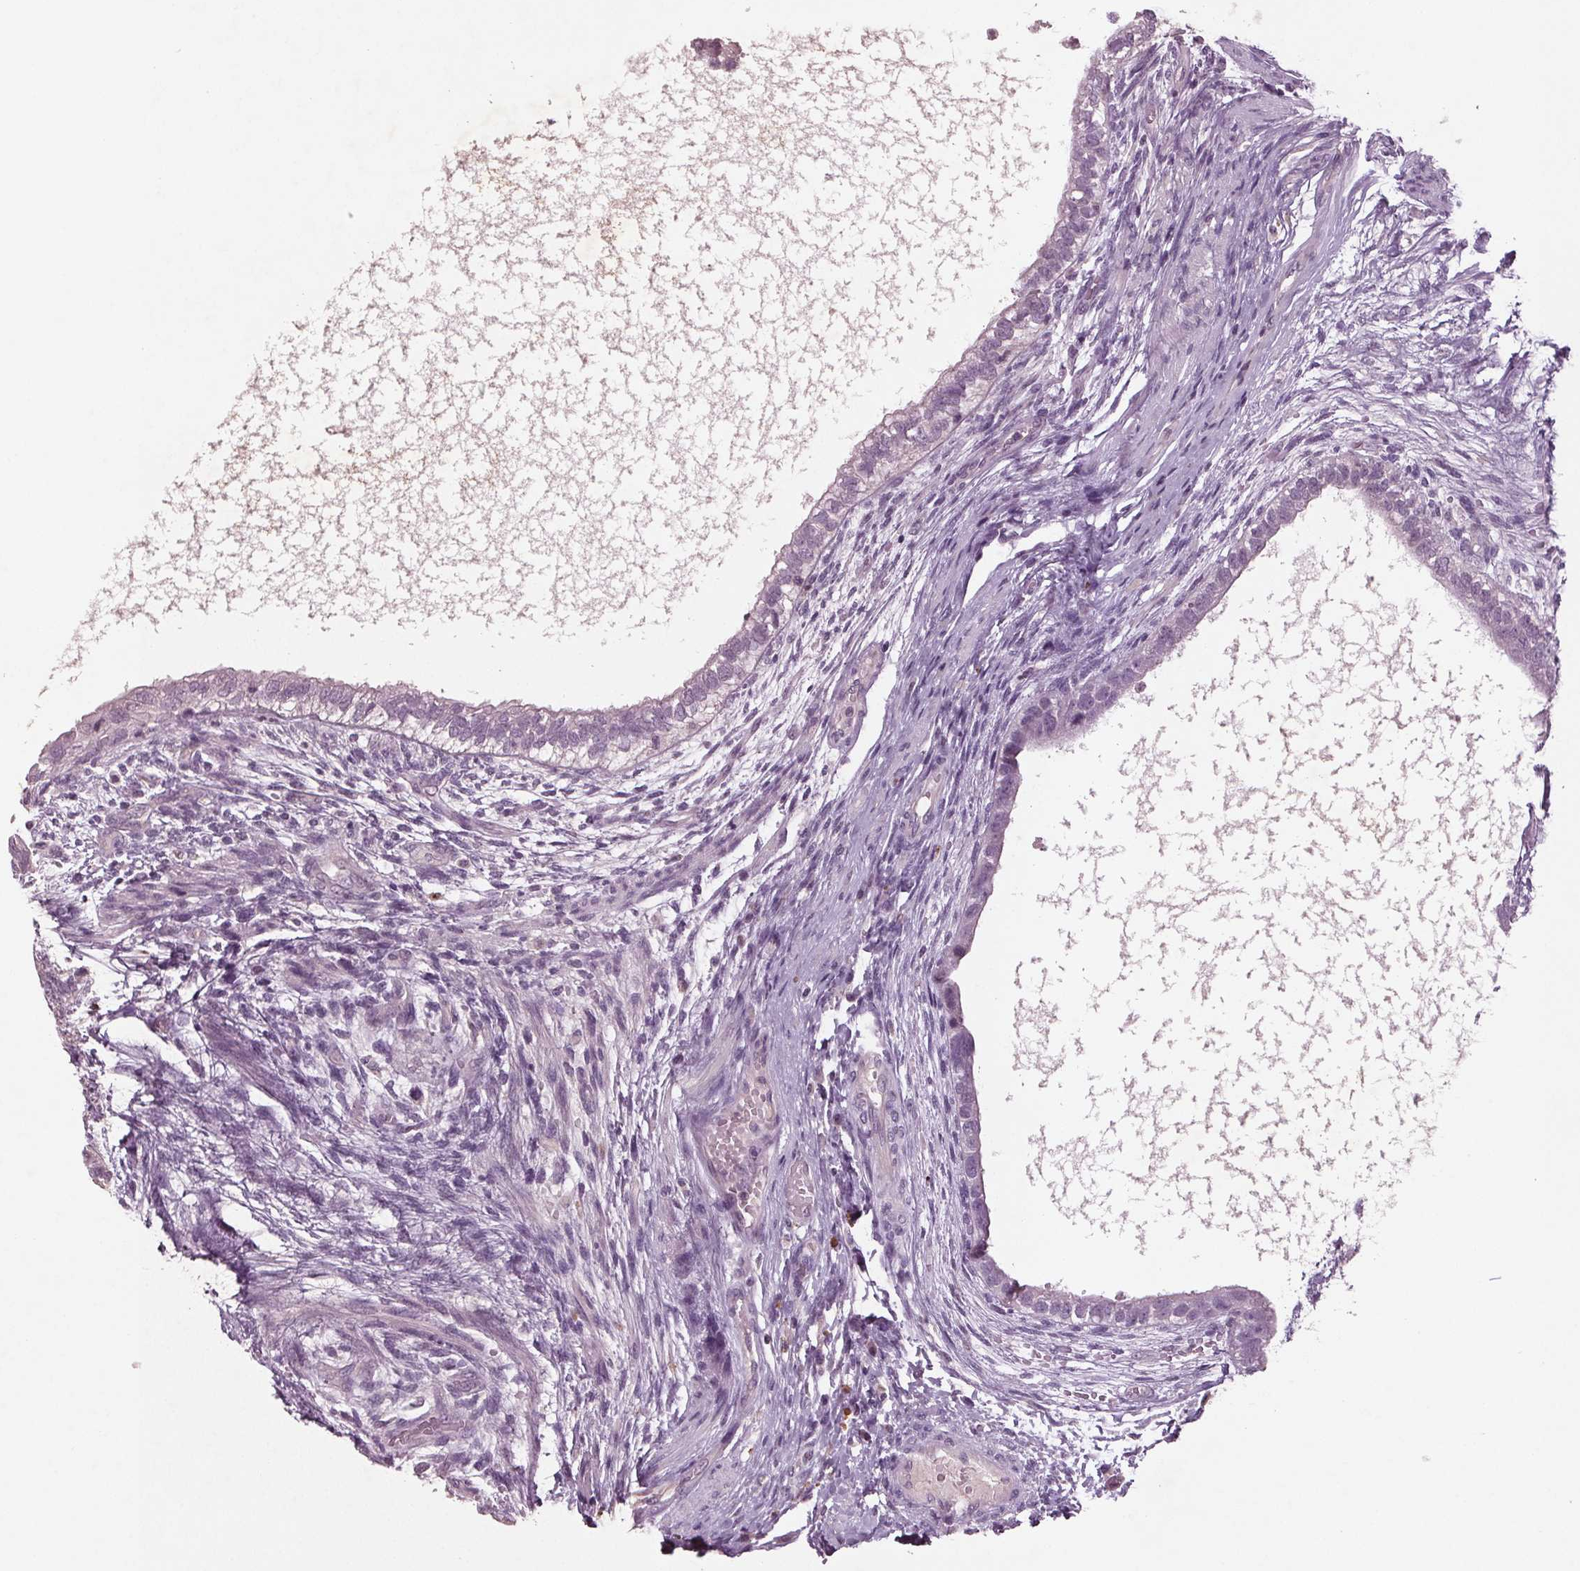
{"staining": {"intensity": "negative", "quantity": "none", "location": "none"}, "tissue": "testis cancer", "cell_type": "Tumor cells", "image_type": "cancer", "snomed": [{"axis": "morphology", "description": "Carcinoma, Embryonal, NOS"}, {"axis": "topography", "description": "Testis"}], "caption": "This is a image of immunohistochemistry staining of testis embryonal carcinoma, which shows no expression in tumor cells.", "gene": "BHLHE22", "patient": {"sex": "male", "age": 26}}